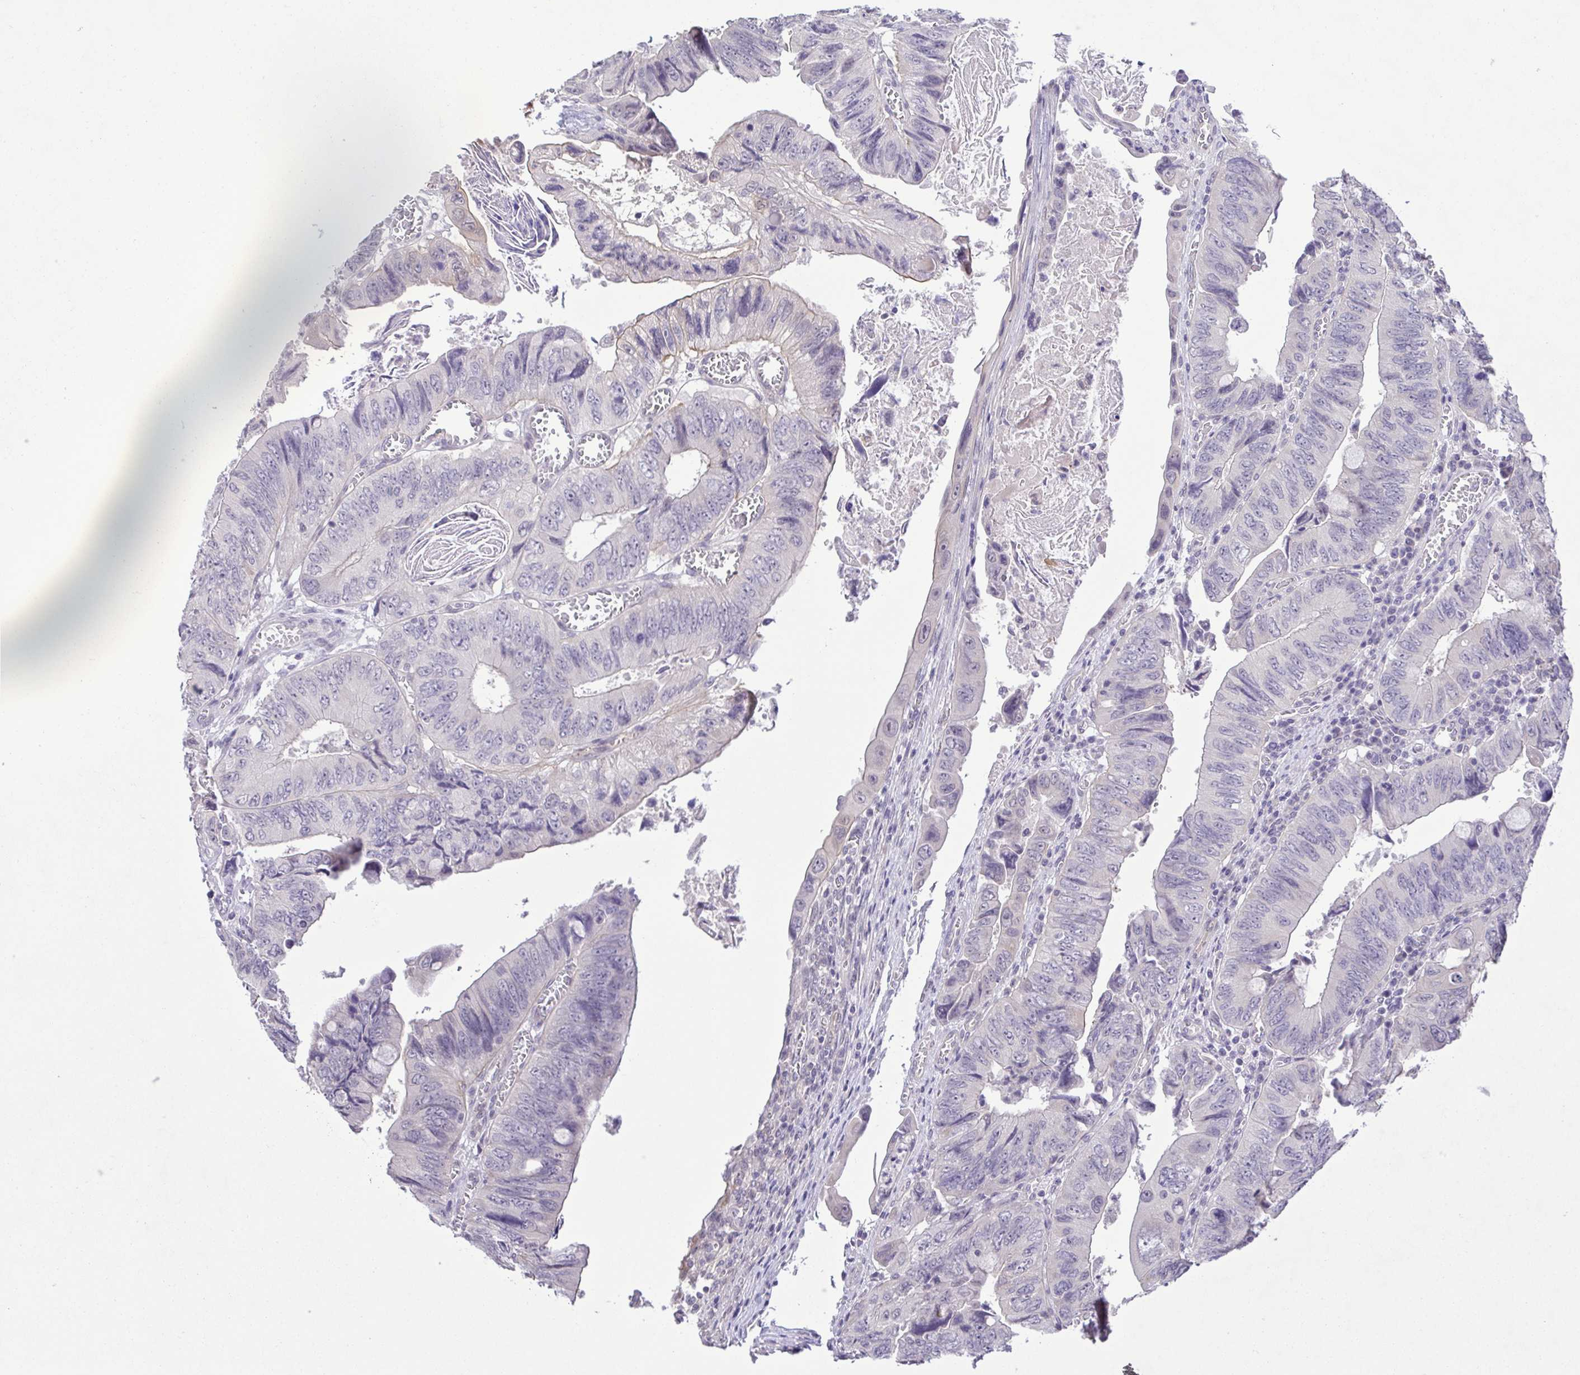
{"staining": {"intensity": "negative", "quantity": "none", "location": "none"}, "tissue": "colorectal cancer", "cell_type": "Tumor cells", "image_type": "cancer", "snomed": [{"axis": "morphology", "description": "Adenocarcinoma, NOS"}, {"axis": "topography", "description": "Colon"}], "caption": "High power microscopy histopathology image of an IHC image of colorectal cancer, revealing no significant staining in tumor cells.", "gene": "IL1RN", "patient": {"sex": "female", "age": 84}}